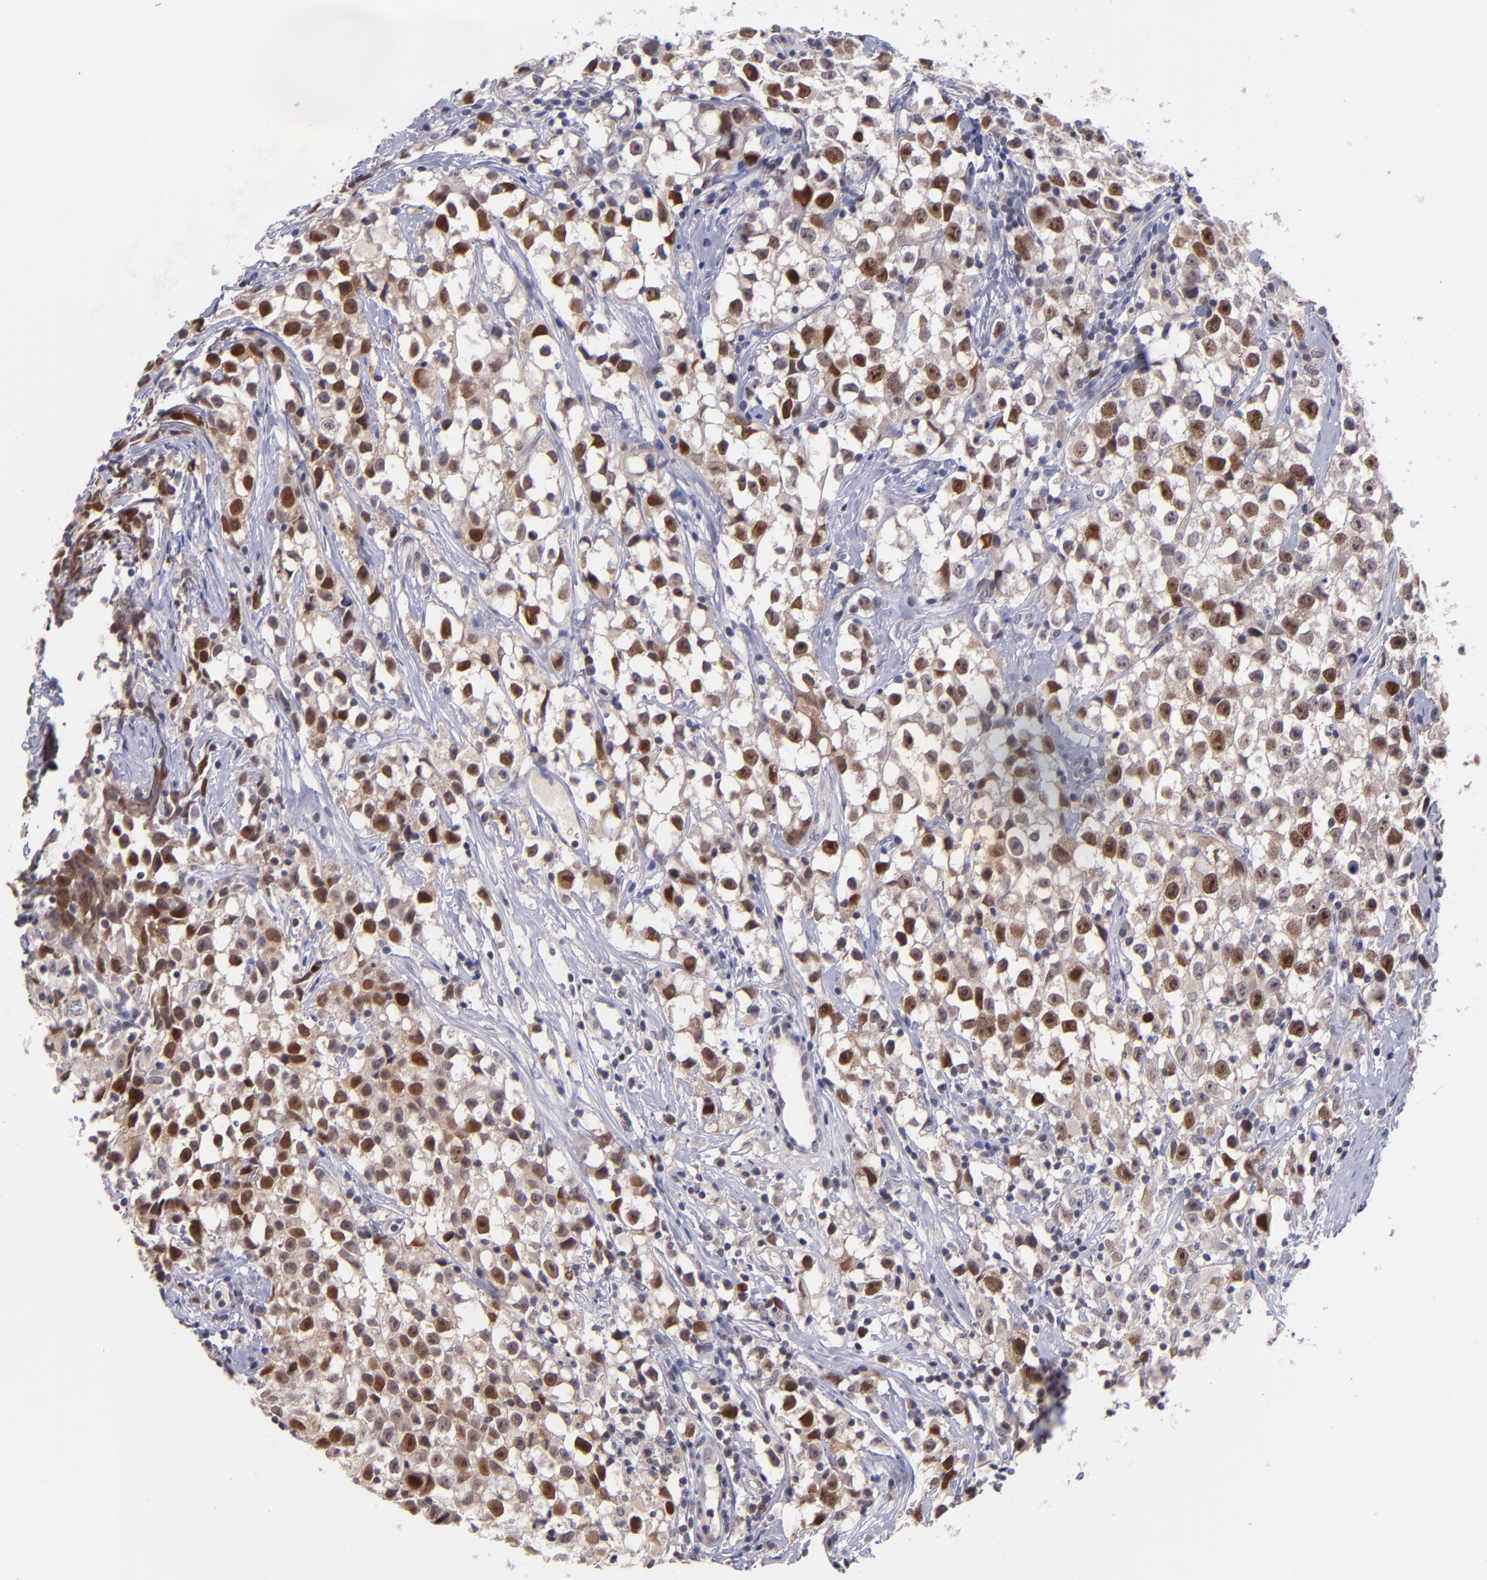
{"staining": {"intensity": "strong", "quantity": "25%-75%", "location": "nuclear"}, "tissue": "testis cancer", "cell_type": "Tumor cells", "image_type": "cancer", "snomed": [{"axis": "morphology", "description": "Seminoma, NOS"}, {"axis": "topography", "description": "Testis"}], "caption": "Protein staining by IHC reveals strong nuclear expression in approximately 25%-75% of tumor cells in testis cancer (seminoma).", "gene": "CDC7", "patient": {"sex": "male", "age": 35}}